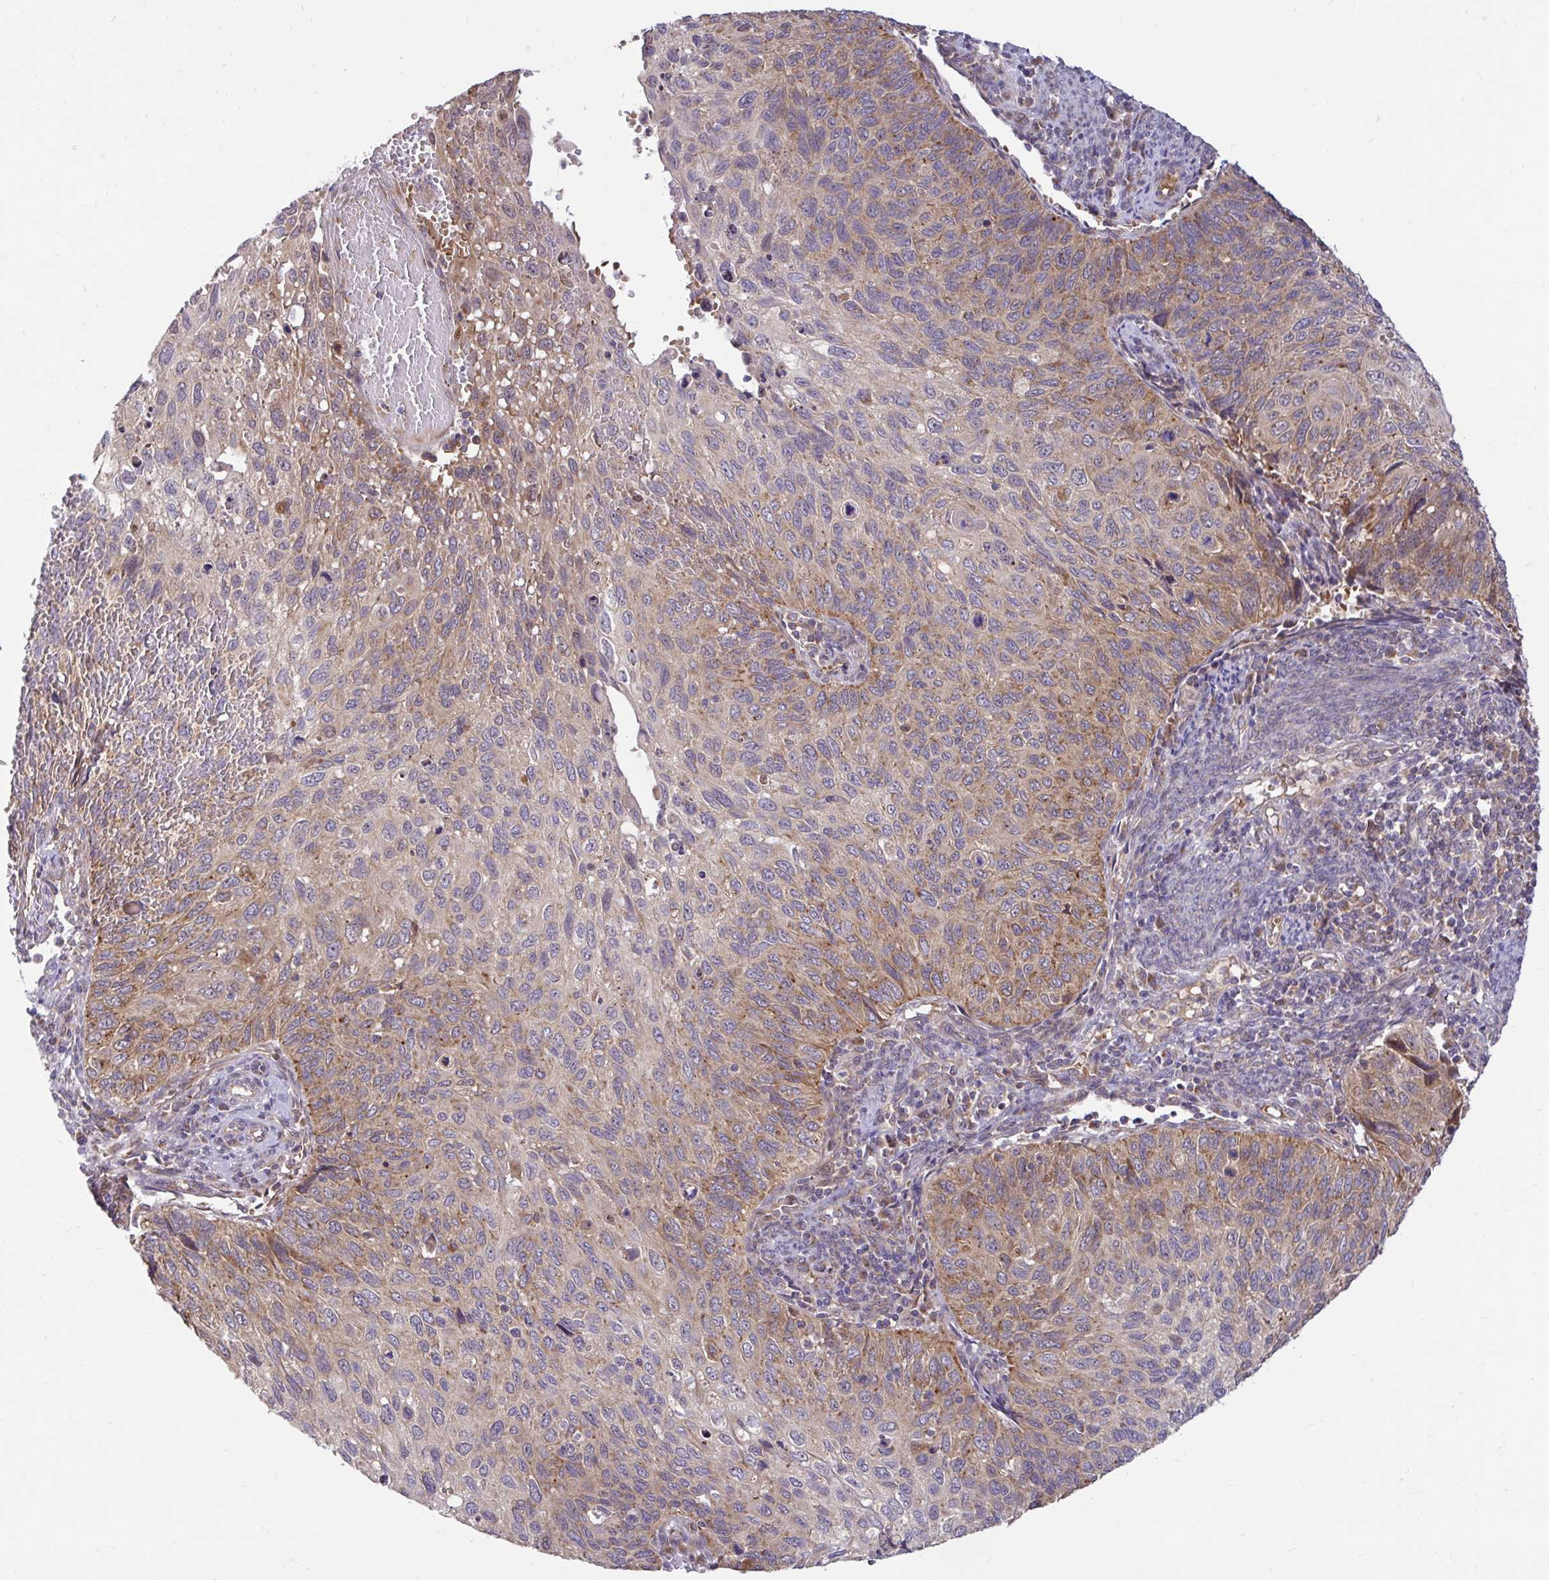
{"staining": {"intensity": "moderate", "quantity": ">75%", "location": "cytoplasmic/membranous"}, "tissue": "cervical cancer", "cell_type": "Tumor cells", "image_type": "cancer", "snomed": [{"axis": "morphology", "description": "Squamous cell carcinoma, NOS"}, {"axis": "topography", "description": "Cervix"}], "caption": "High-magnification brightfield microscopy of squamous cell carcinoma (cervical) stained with DAB (3,3'-diaminobenzidine) (brown) and counterstained with hematoxylin (blue). tumor cells exhibit moderate cytoplasmic/membranous expression is identified in about>75% of cells.", "gene": "VTI1B", "patient": {"sex": "female", "age": 70}}